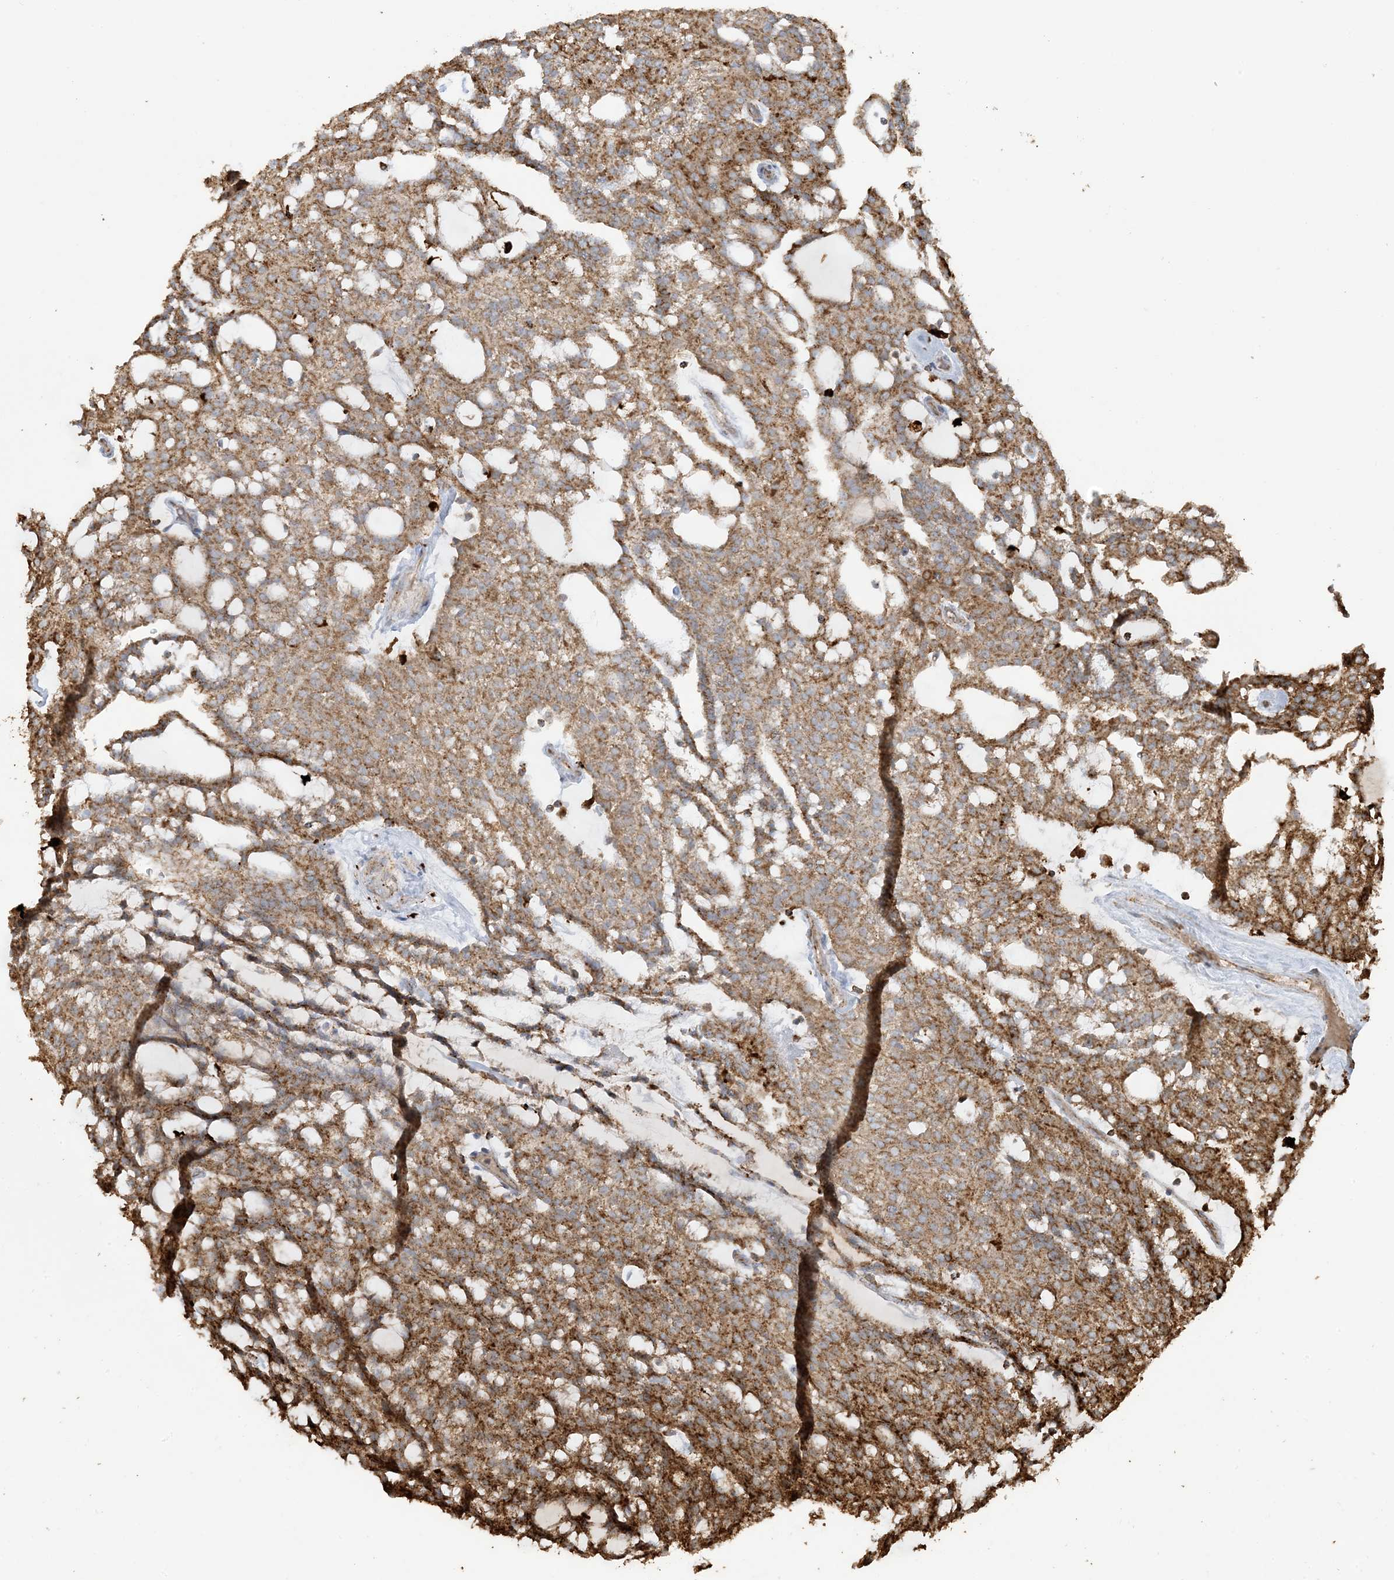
{"staining": {"intensity": "moderate", "quantity": ">75%", "location": "cytoplasmic/membranous"}, "tissue": "renal cancer", "cell_type": "Tumor cells", "image_type": "cancer", "snomed": [{"axis": "morphology", "description": "Adenocarcinoma, NOS"}, {"axis": "topography", "description": "Kidney"}], "caption": "A brown stain highlights moderate cytoplasmic/membranous staining of a protein in human adenocarcinoma (renal) tumor cells.", "gene": "AGA", "patient": {"sex": "male", "age": 63}}